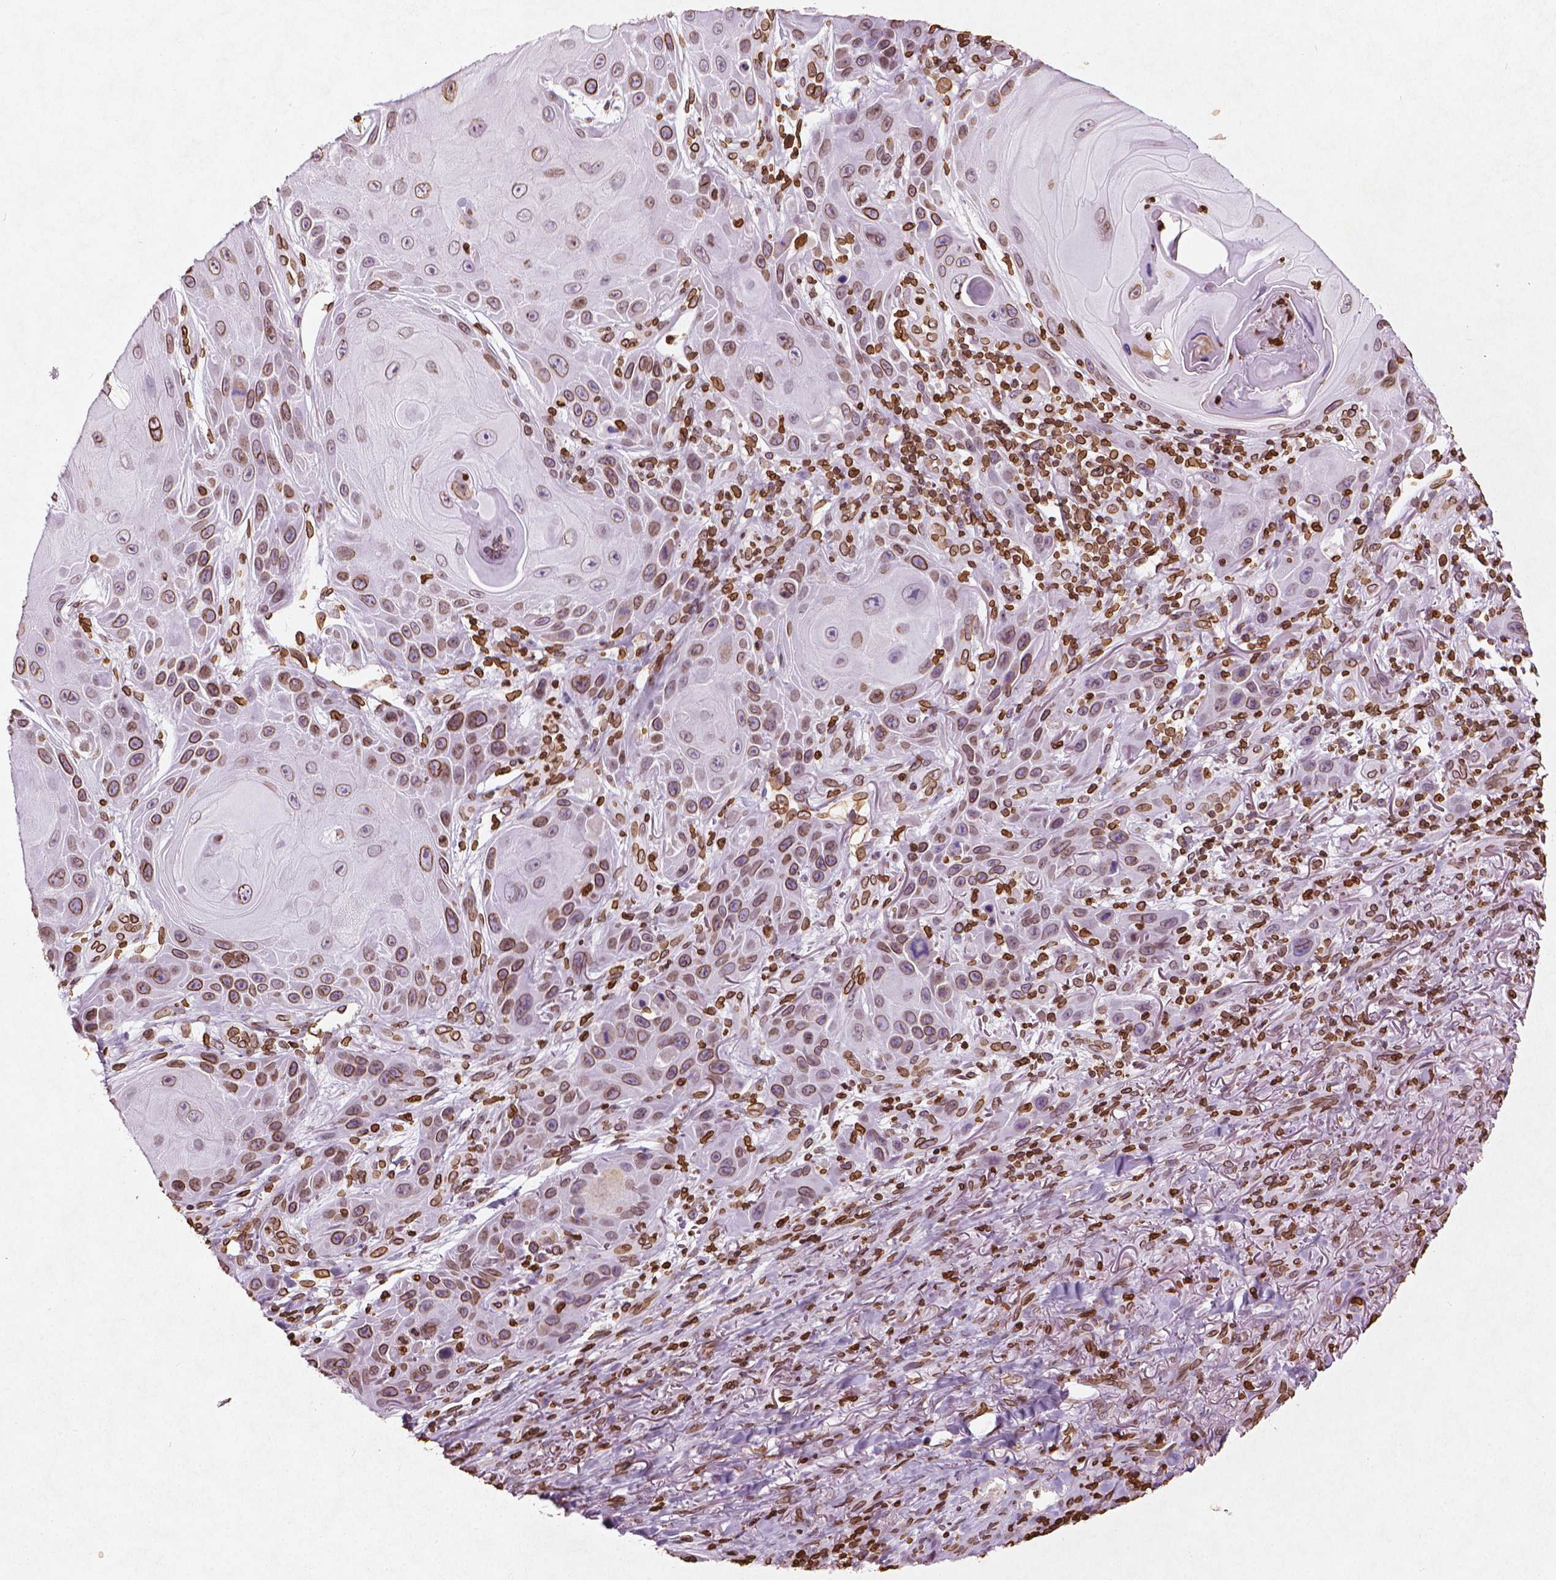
{"staining": {"intensity": "moderate", "quantity": ">75%", "location": "cytoplasmic/membranous,nuclear"}, "tissue": "skin cancer", "cell_type": "Tumor cells", "image_type": "cancer", "snomed": [{"axis": "morphology", "description": "Squamous cell carcinoma, NOS"}, {"axis": "topography", "description": "Skin"}], "caption": "Immunohistochemical staining of human squamous cell carcinoma (skin) exhibits medium levels of moderate cytoplasmic/membranous and nuclear protein staining in about >75% of tumor cells. (DAB (3,3'-diaminobenzidine) IHC with brightfield microscopy, high magnification).", "gene": "LMNB1", "patient": {"sex": "female", "age": 94}}